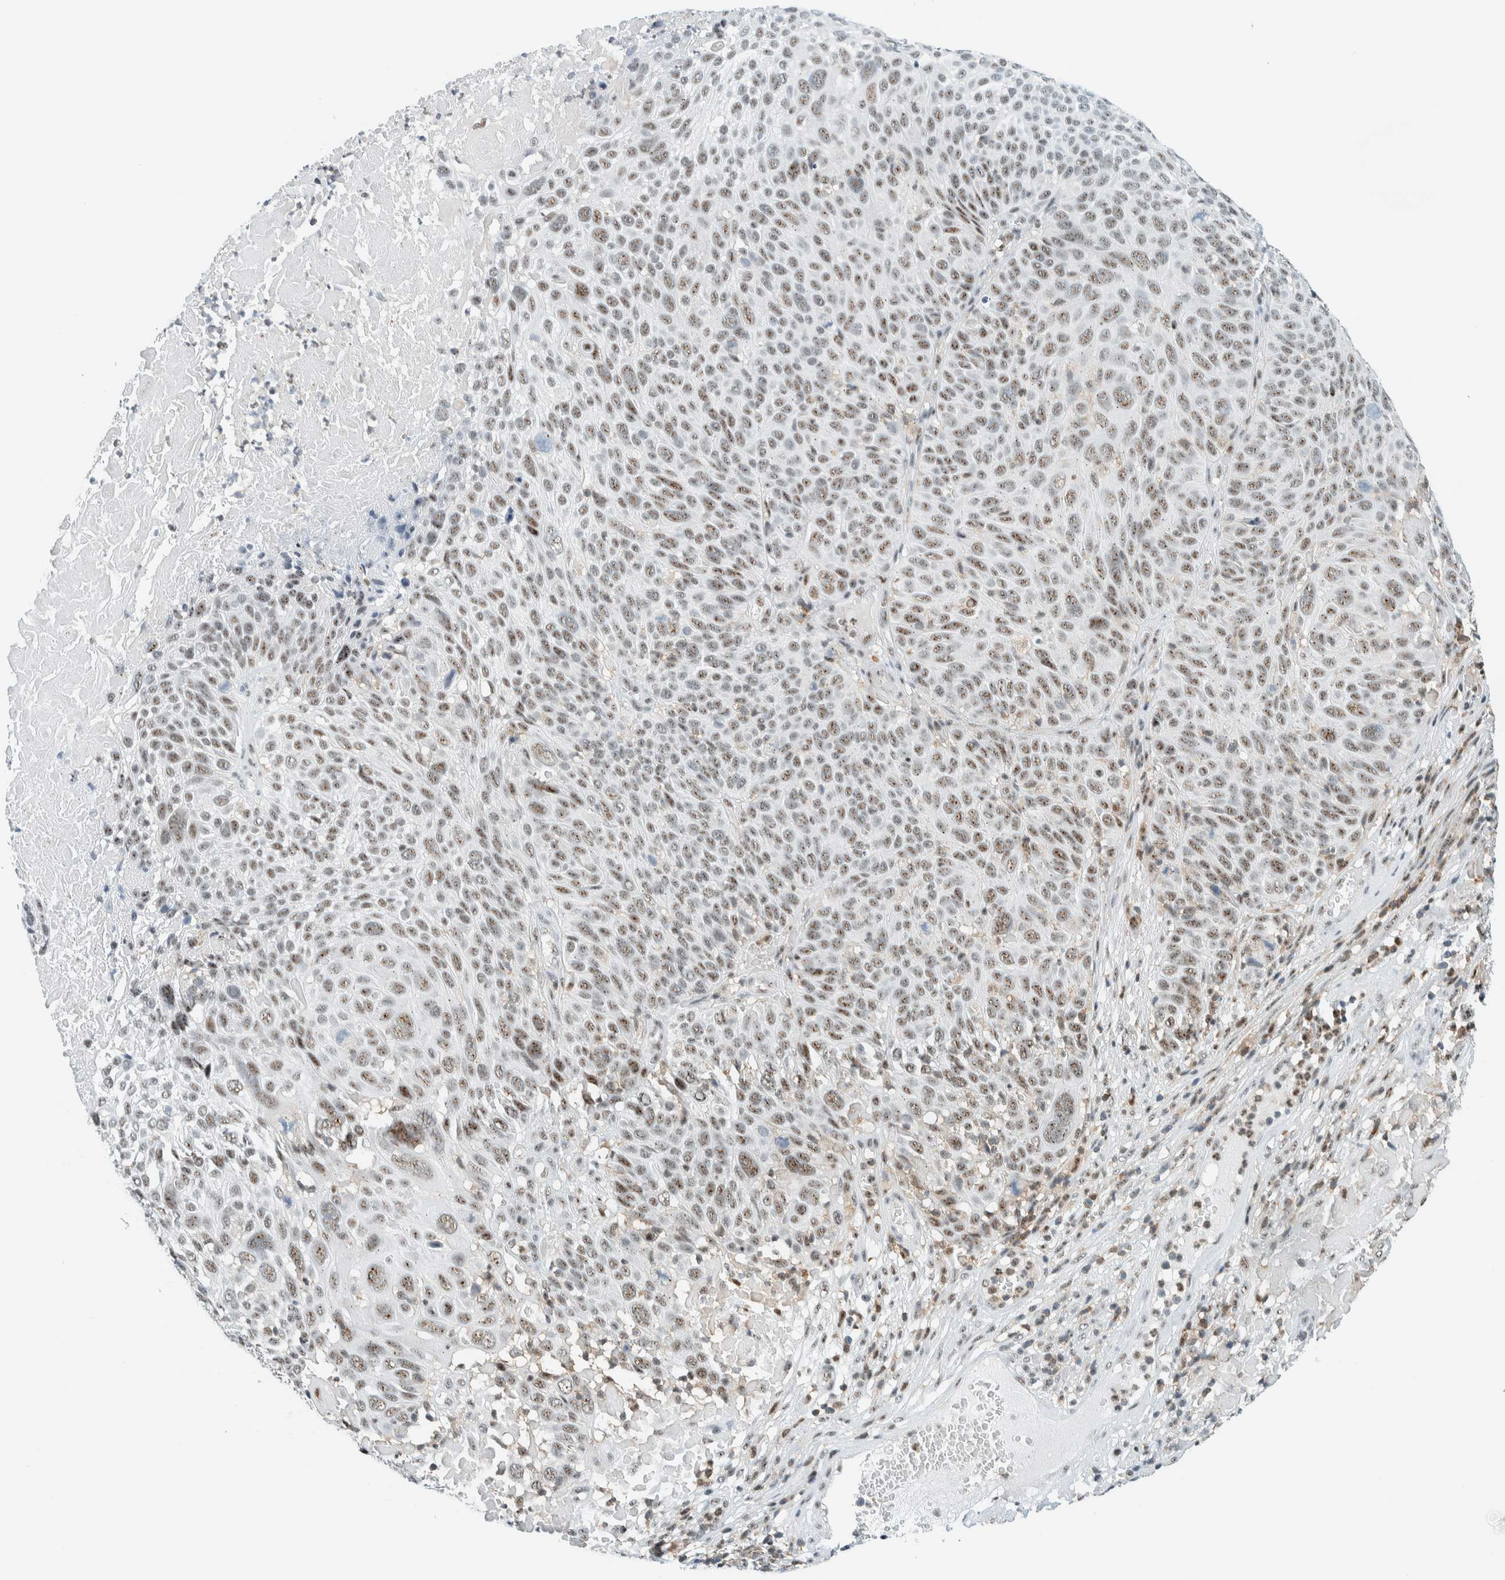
{"staining": {"intensity": "weak", "quantity": ">75%", "location": "nuclear"}, "tissue": "cervical cancer", "cell_type": "Tumor cells", "image_type": "cancer", "snomed": [{"axis": "morphology", "description": "Squamous cell carcinoma, NOS"}, {"axis": "topography", "description": "Cervix"}], "caption": "Weak nuclear positivity is seen in approximately >75% of tumor cells in cervical cancer (squamous cell carcinoma).", "gene": "CYSRT1", "patient": {"sex": "female", "age": 74}}